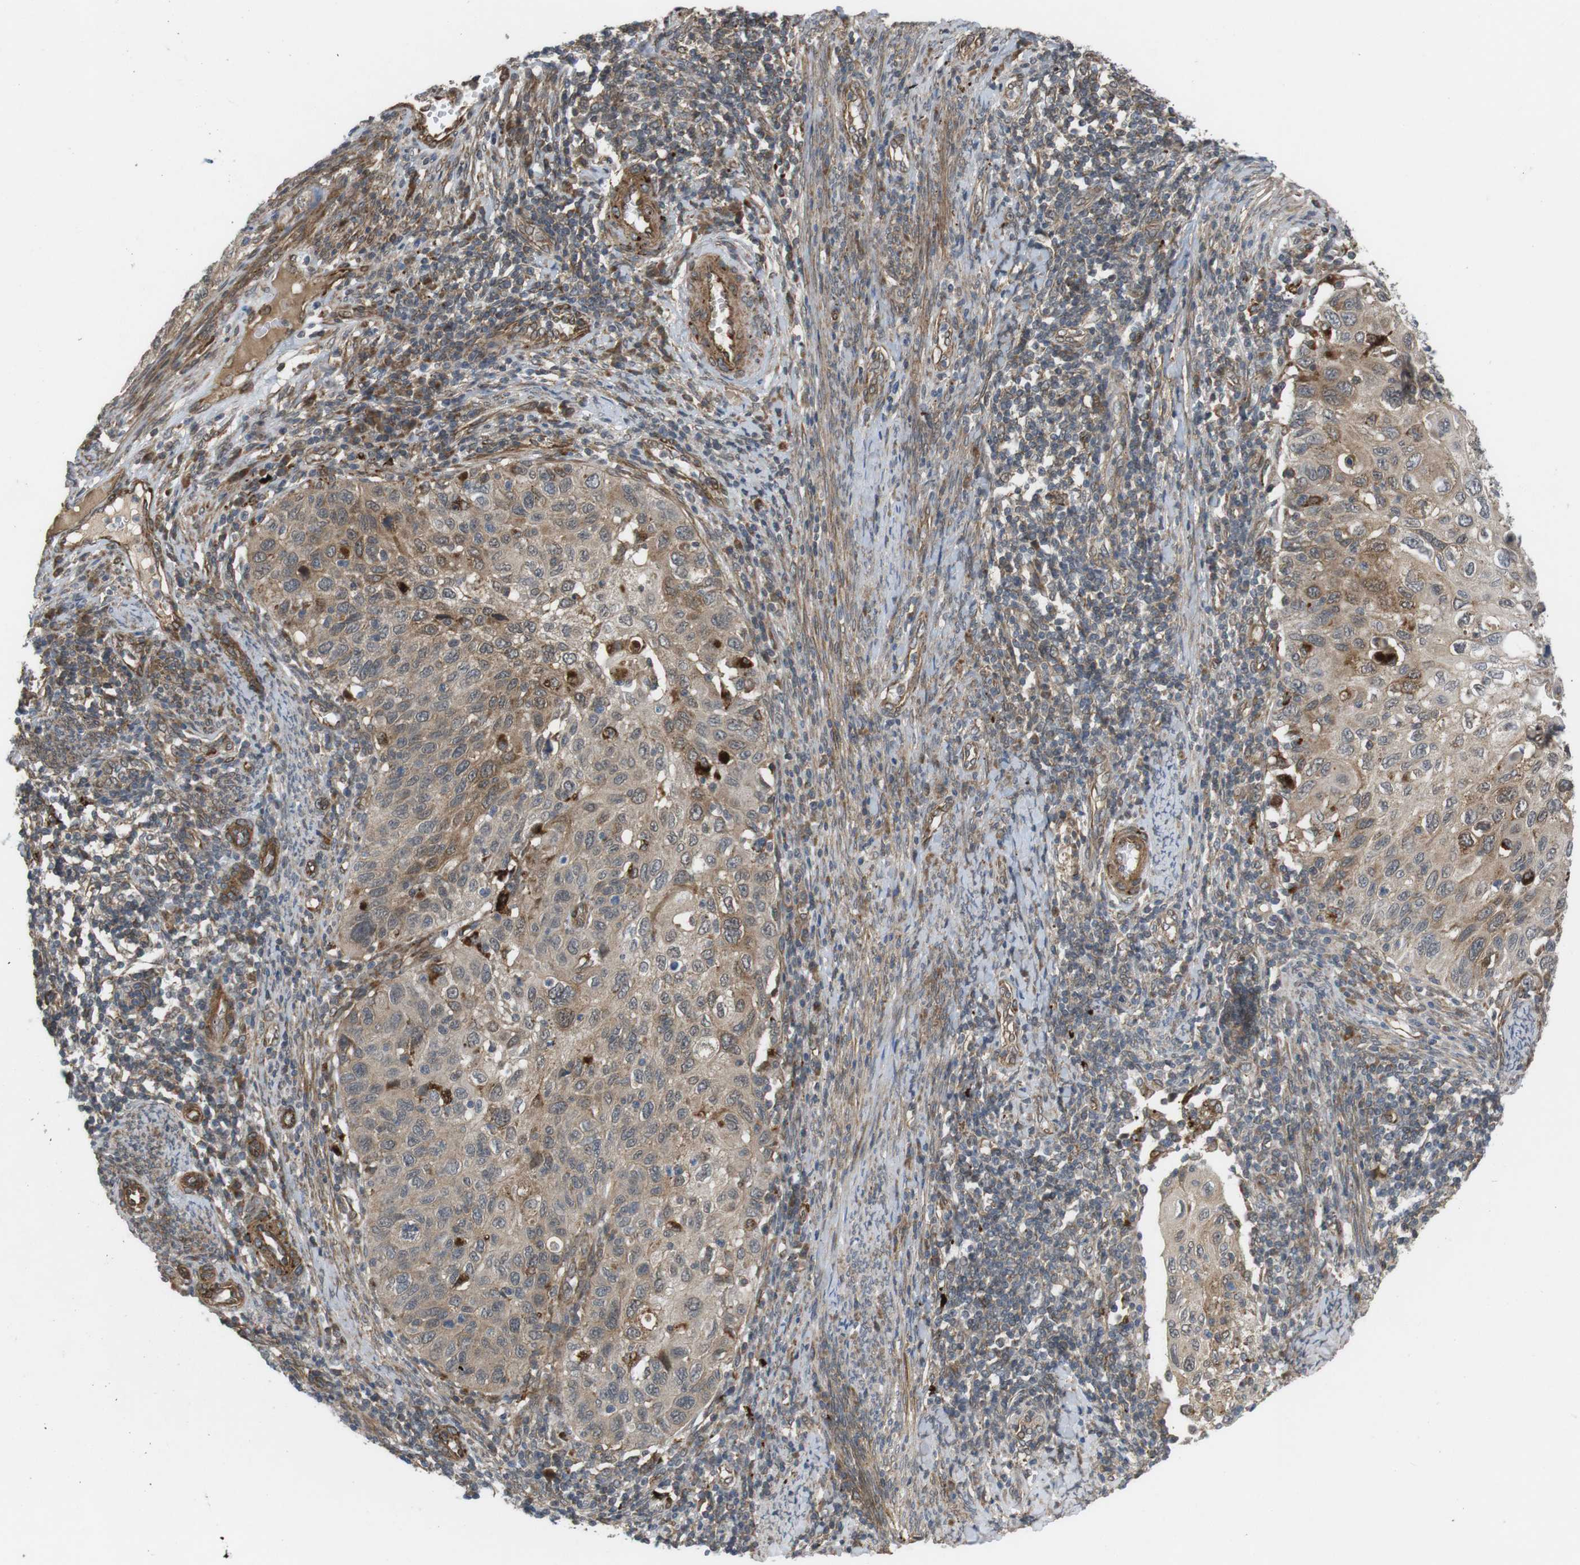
{"staining": {"intensity": "moderate", "quantity": ">75%", "location": "cytoplasmic/membranous"}, "tissue": "cervical cancer", "cell_type": "Tumor cells", "image_type": "cancer", "snomed": [{"axis": "morphology", "description": "Squamous cell carcinoma, NOS"}, {"axis": "topography", "description": "Cervix"}], "caption": "This histopathology image shows immunohistochemistry staining of cervical squamous cell carcinoma, with medium moderate cytoplasmic/membranous positivity in approximately >75% of tumor cells.", "gene": "KANK2", "patient": {"sex": "female", "age": 70}}